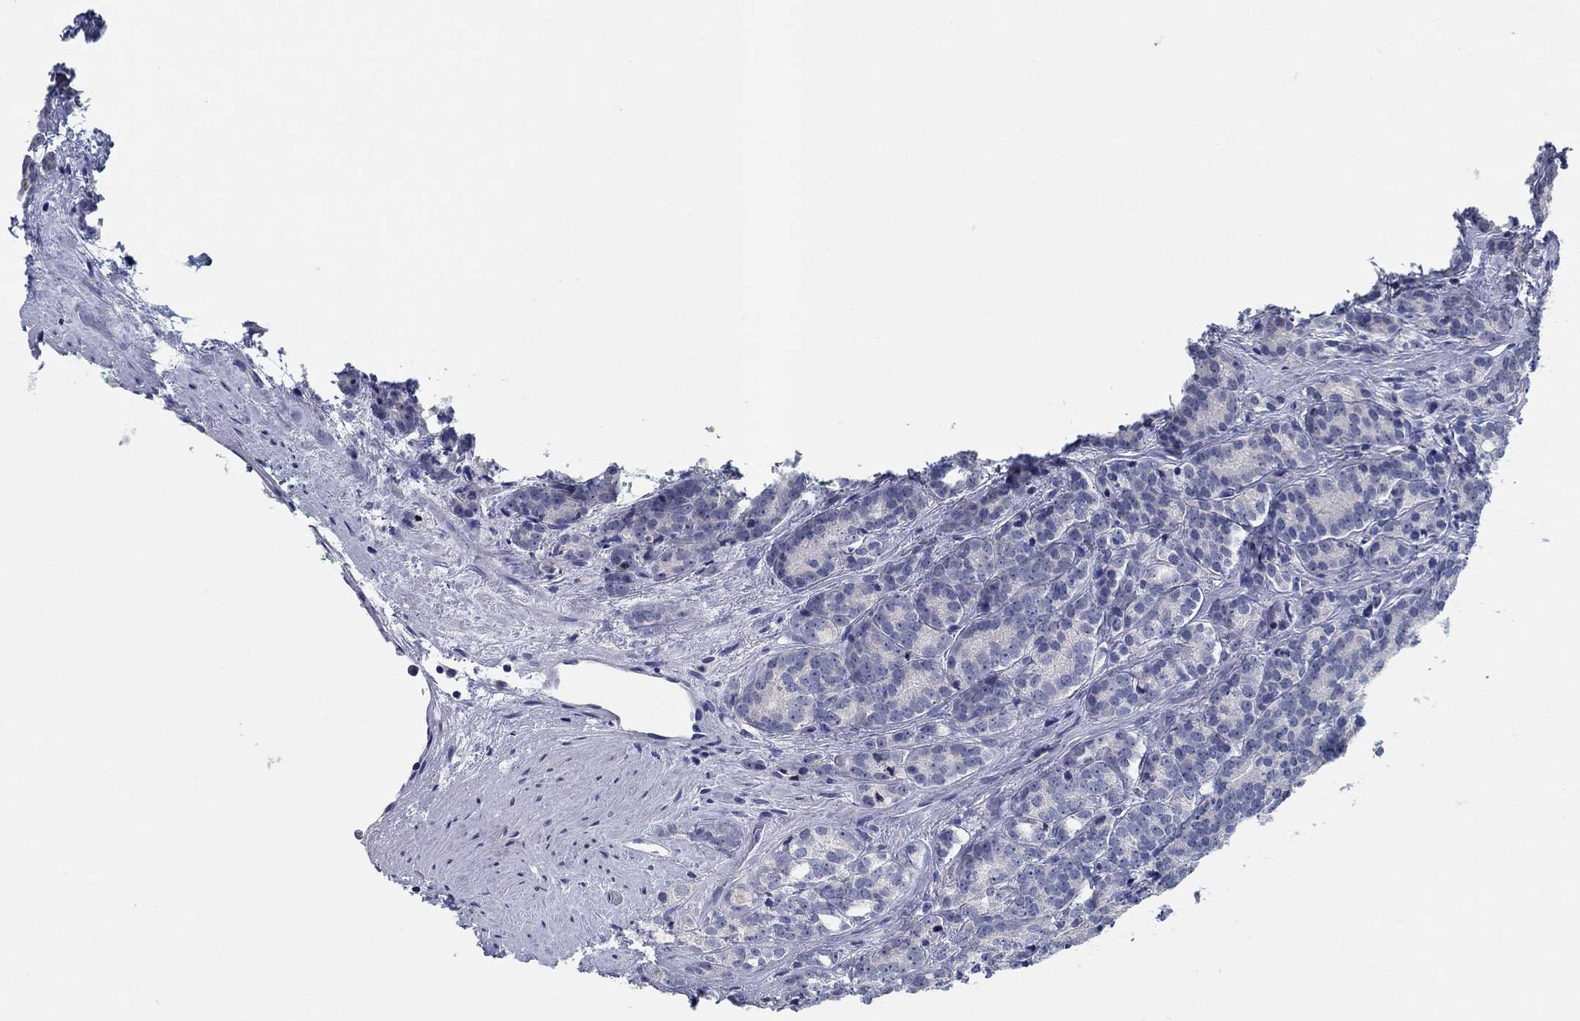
{"staining": {"intensity": "negative", "quantity": "none", "location": "none"}, "tissue": "prostate cancer", "cell_type": "Tumor cells", "image_type": "cancer", "snomed": [{"axis": "morphology", "description": "Adenocarcinoma, NOS"}, {"axis": "topography", "description": "Prostate"}], "caption": "Protein analysis of prostate cancer (adenocarcinoma) exhibits no significant expression in tumor cells.", "gene": "SMIM18", "patient": {"sex": "male", "age": 71}}